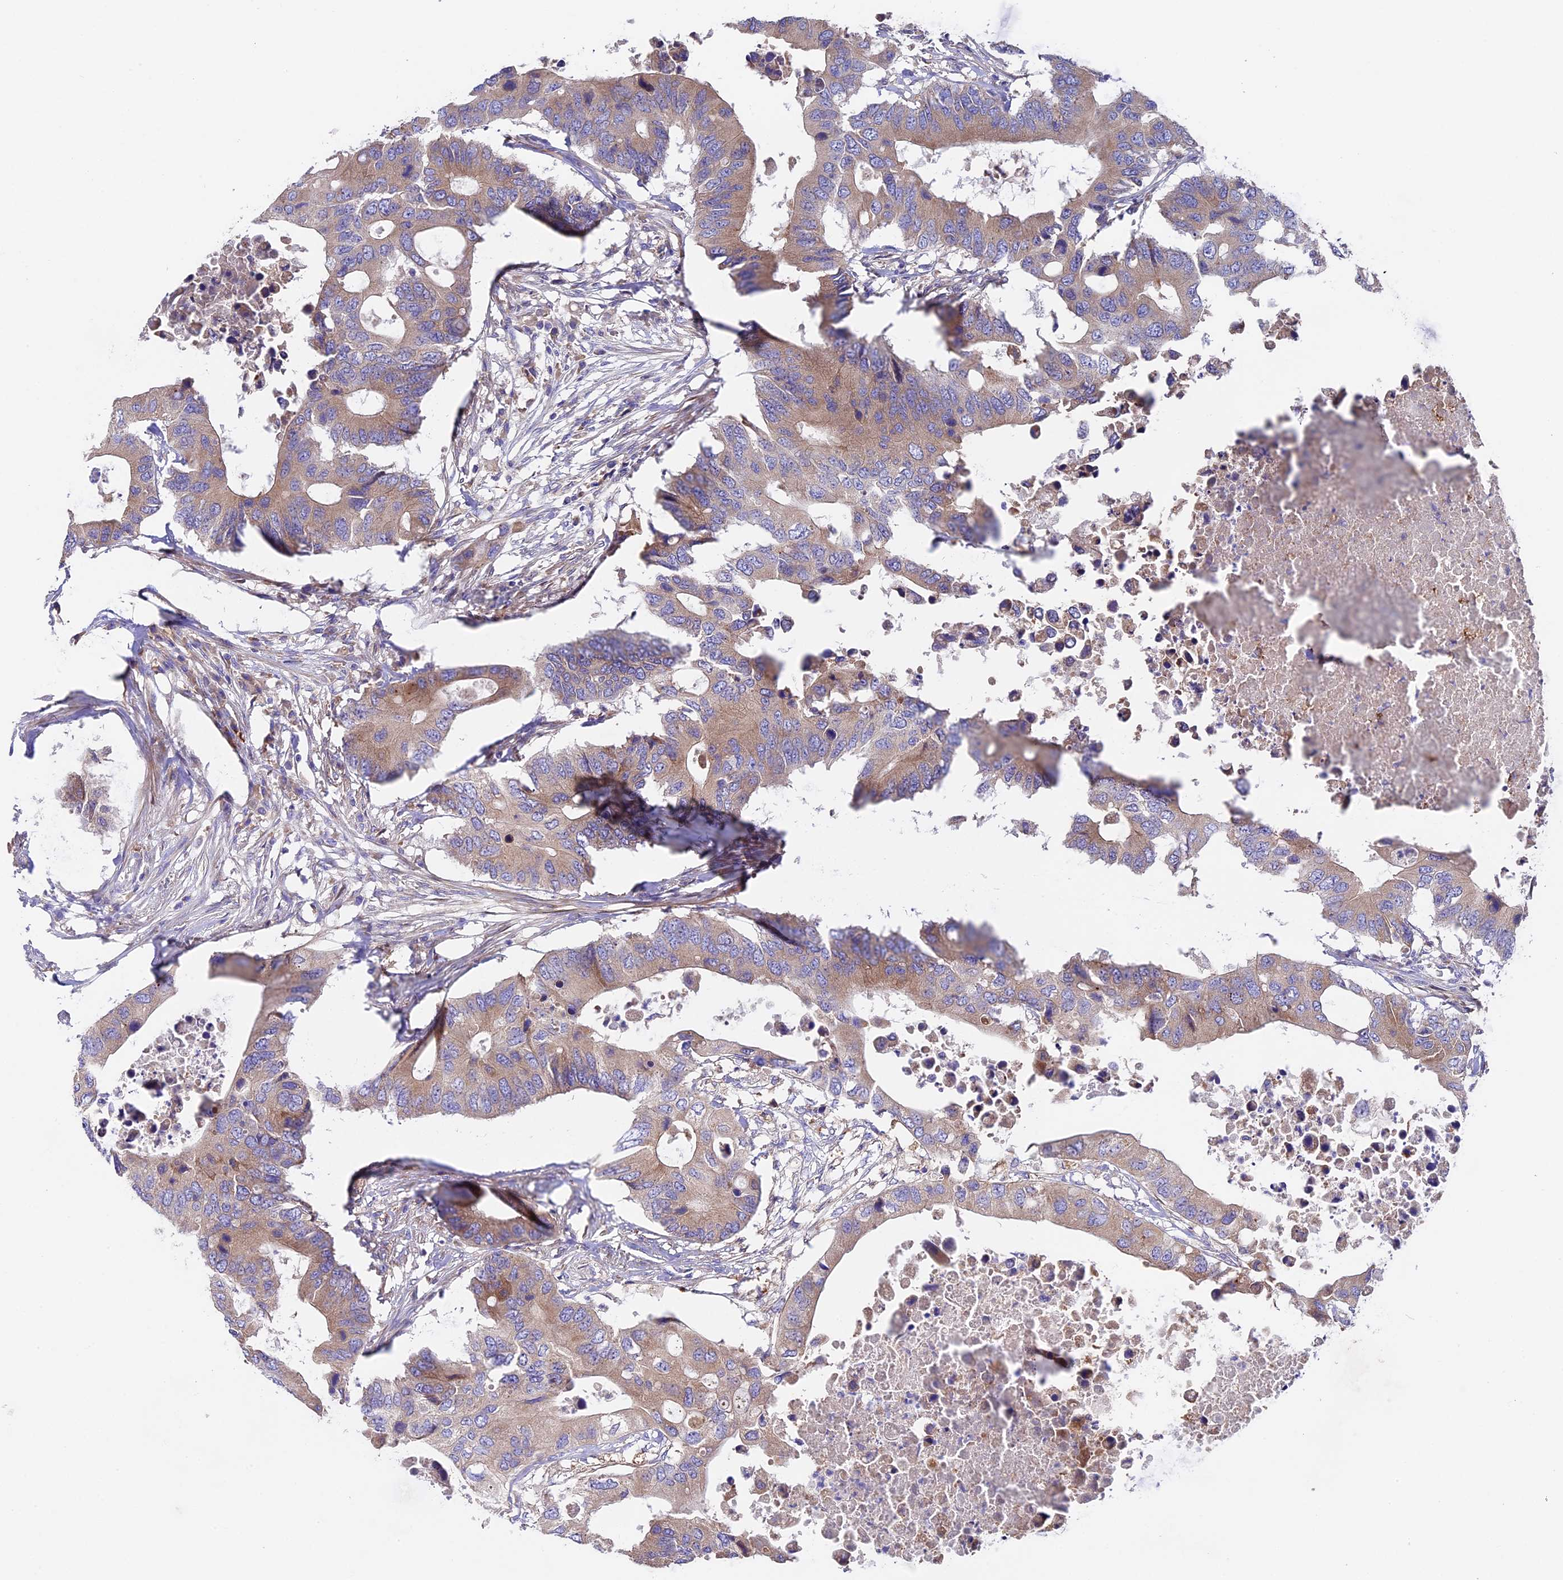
{"staining": {"intensity": "weak", "quantity": ">75%", "location": "cytoplasmic/membranous"}, "tissue": "colorectal cancer", "cell_type": "Tumor cells", "image_type": "cancer", "snomed": [{"axis": "morphology", "description": "Adenocarcinoma, NOS"}, {"axis": "topography", "description": "Colon"}], "caption": "Approximately >75% of tumor cells in colorectal cancer demonstrate weak cytoplasmic/membranous protein positivity as visualized by brown immunohistochemical staining.", "gene": "PIGU", "patient": {"sex": "male", "age": 71}}